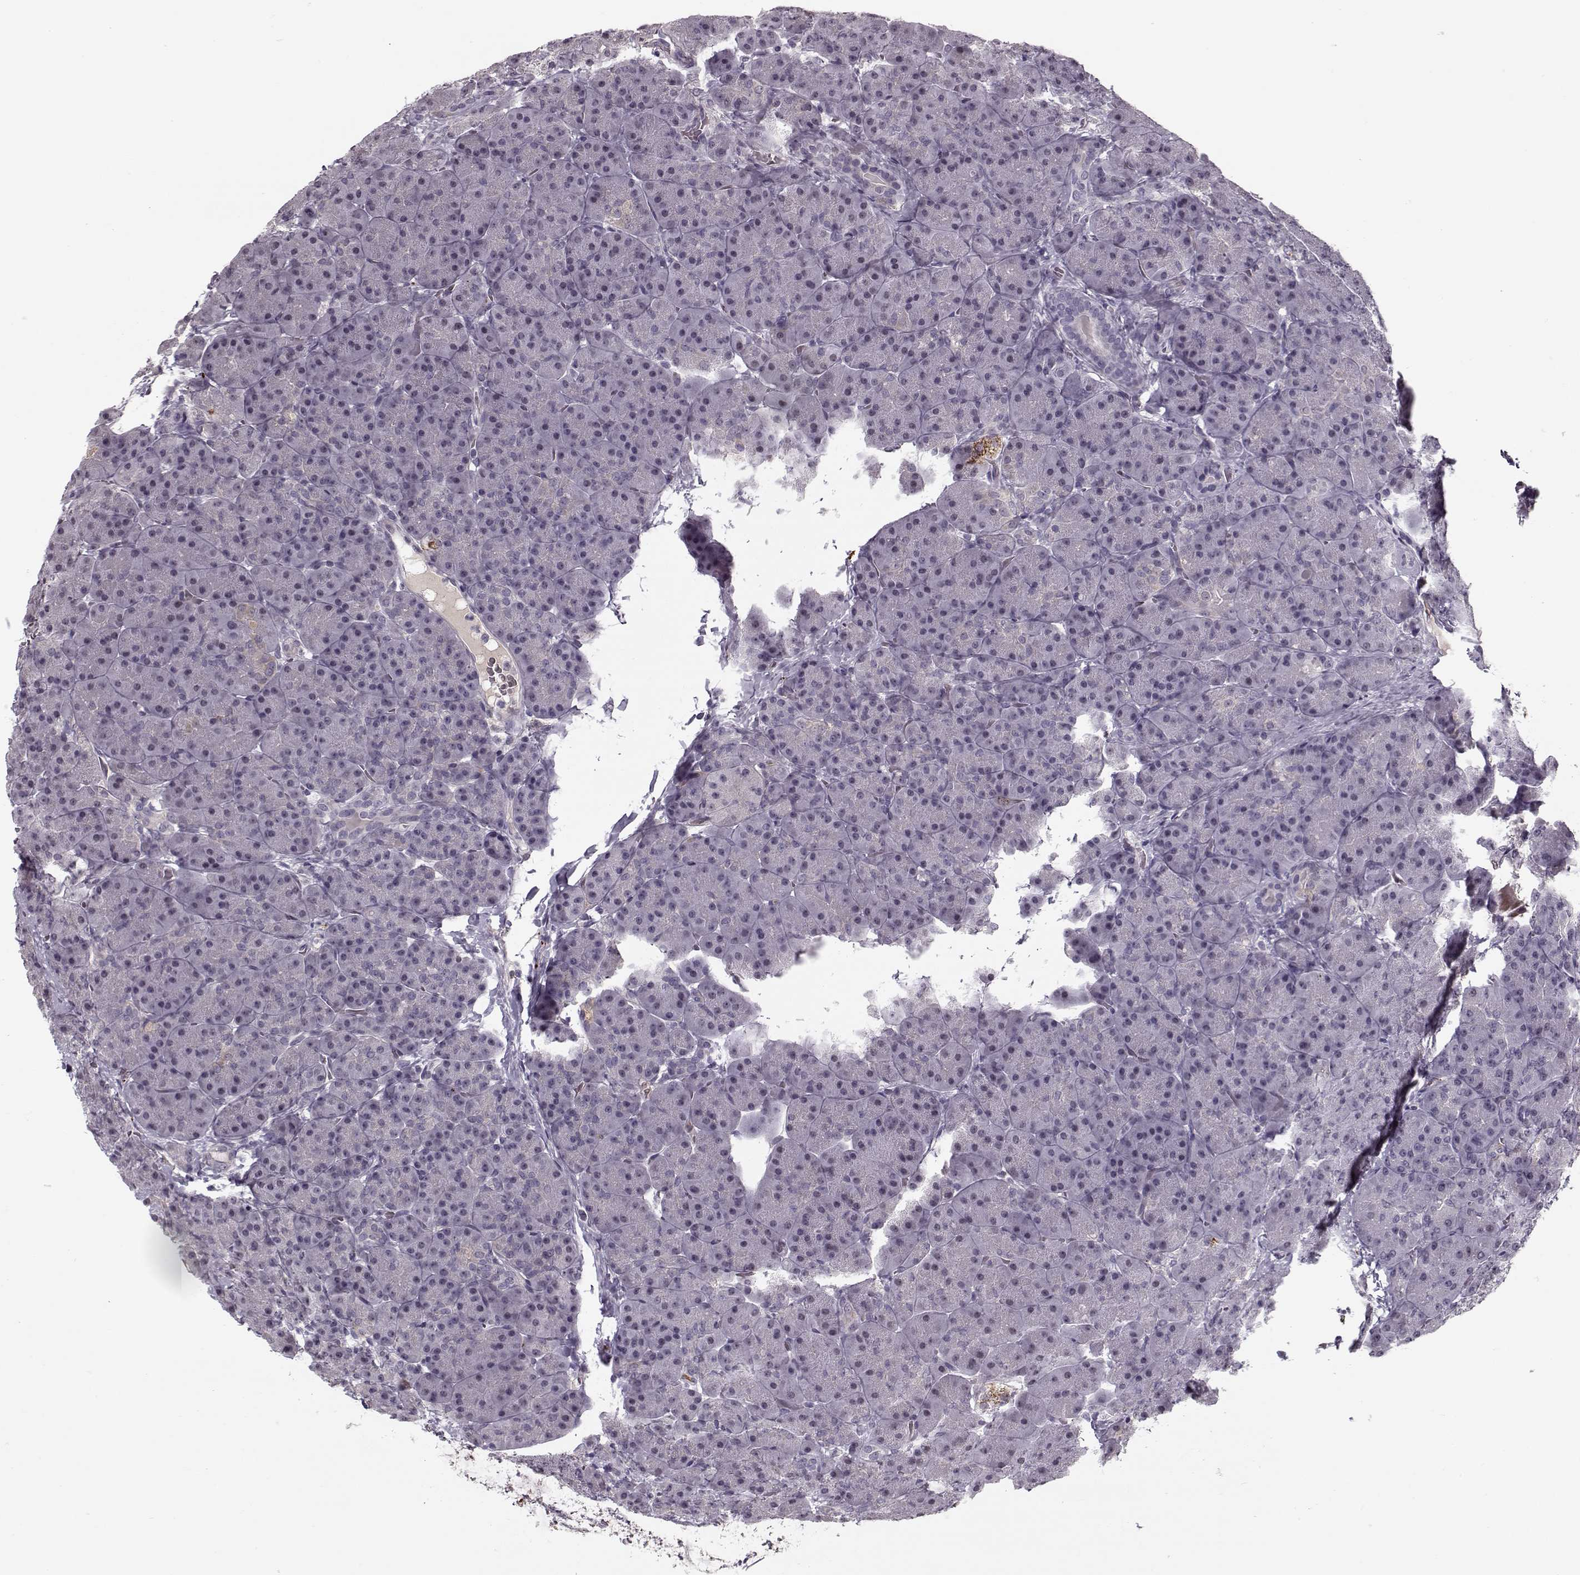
{"staining": {"intensity": "negative", "quantity": "none", "location": "none"}, "tissue": "pancreas", "cell_type": "Exocrine glandular cells", "image_type": "normal", "snomed": [{"axis": "morphology", "description": "Normal tissue, NOS"}, {"axis": "topography", "description": "Pancreas"}], "caption": "IHC of unremarkable pancreas shows no positivity in exocrine glandular cells.", "gene": "DNAI3", "patient": {"sex": "male", "age": 57}}